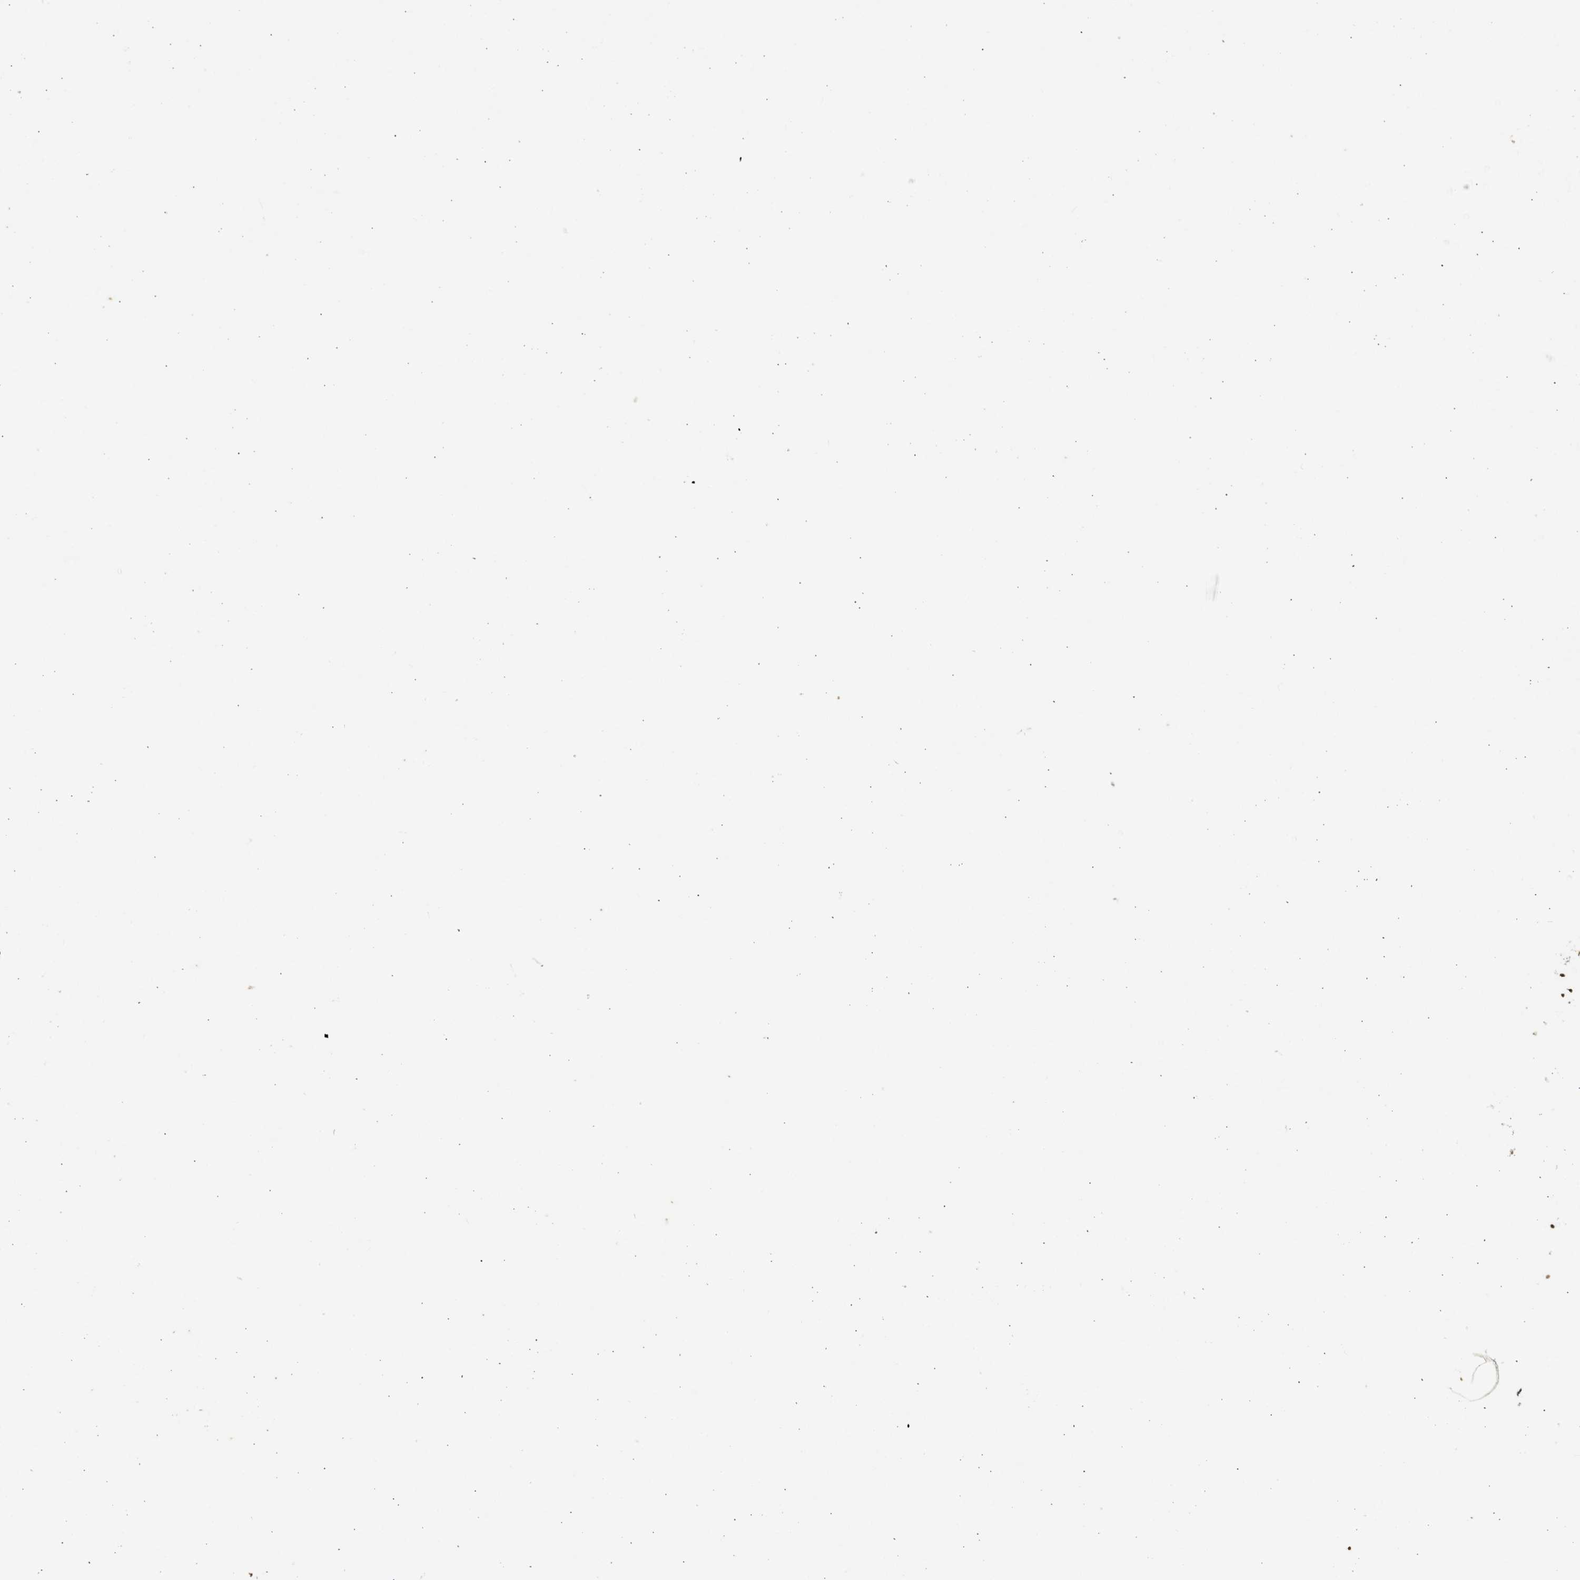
{"staining": {"intensity": "moderate", "quantity": ">75%", "location": "nuclear"}, "tissue": "breast cancer", "cell_type": "Tumor cells", "image_type": "cancer", "snomed": [{"axis": "morphology", "description": "Duct carcinoma"}, {"axis": "topography", "description": "Breast"}], "caption": "Protein analysis of breast cancer (infiltrating ductal carcinoma) tissue demonstrates moderate nuclear positivity in approximately >75% of tumor cells. The staining was performed using DAB (3,3'-diaminobenzidine), with brown indicating positive protein expression. Nuclei are stained blue with hematoxylin.", "gene": "RRAGC", "patient": {"sex": "female", "age": 61}}